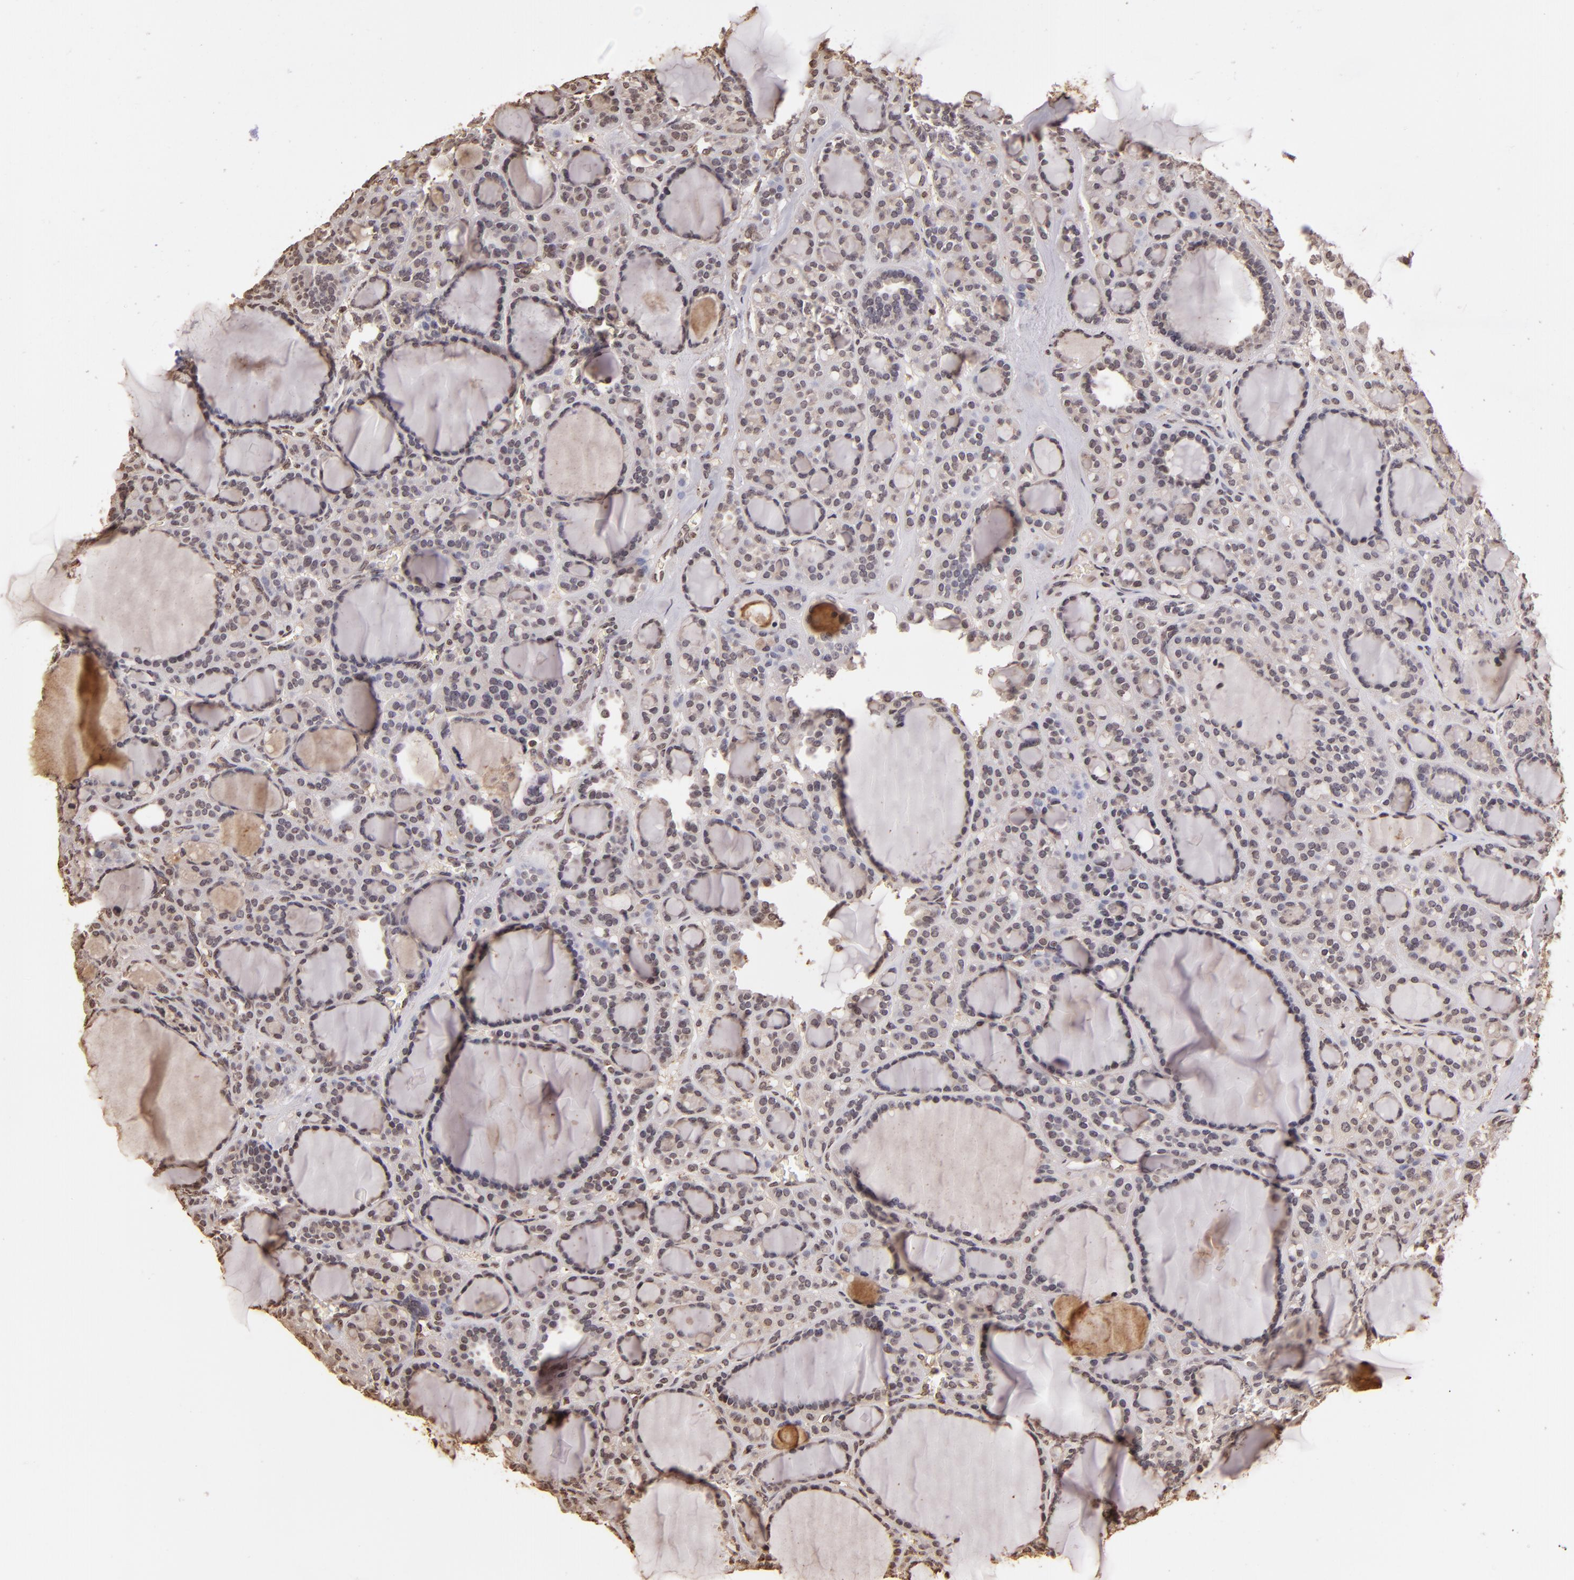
{"staining": {"intensity": "negative", "quantity": "none", "location": "none"}, "tissue": "thyroid cancer", "cell_type": "Tumor cells", "image_type": "cancer", "snomed": [{"axis": "morphology", "description": "Follicular adenoma carcinoma, NOS"}, {"axis": "topography", "description": "Thyroid gland"}], "caption": "There is no significant staining in tumor cells of thyroid cancer.", "gene": "ARPC2", "patient": {"sex": "female", "age": 71}}